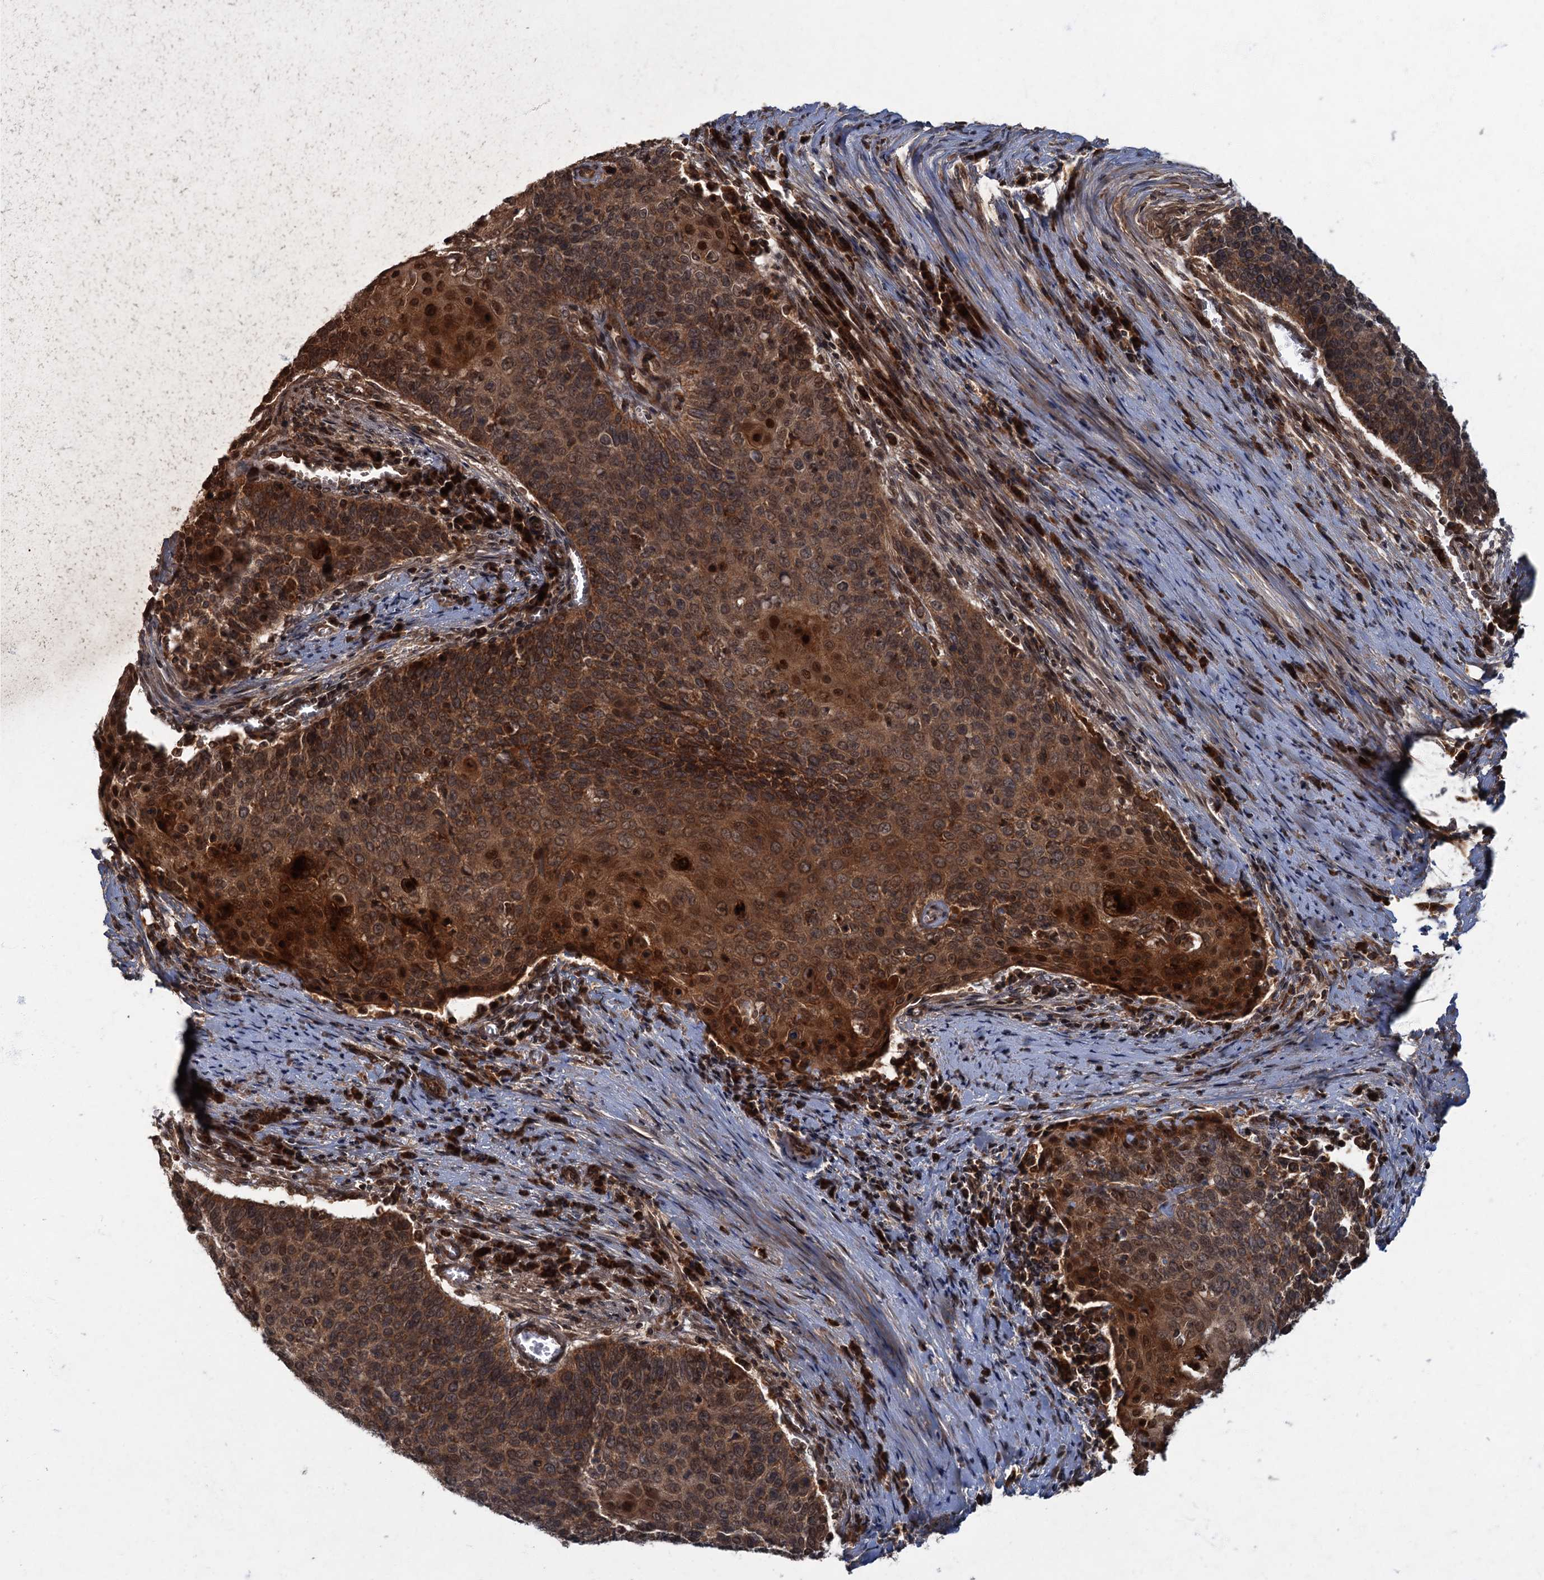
{"staining": {"intensity": "strong", "quantity": ">75%", "location": "cytoplasmic/membranous,nuclear"}, "tissue": "cervical cancer", "cell_type": "Tumor cells", "image_type": "cancer", "snomed": [{"axis": "morphology", "description": "Squamous cell carcinoma, NOS"}, {"axis": "topography", "description": "Cervix"}], "caption": "Immunohistochemical staining of cervical squamous cell carcinoma exhibits high levels of strong cytoplasmic/membranous and nuclear protein positivity in approximately >75% of tumor cells.", "gene": "SLC11A2", "patient": {"sex": "female", "age": 39}}